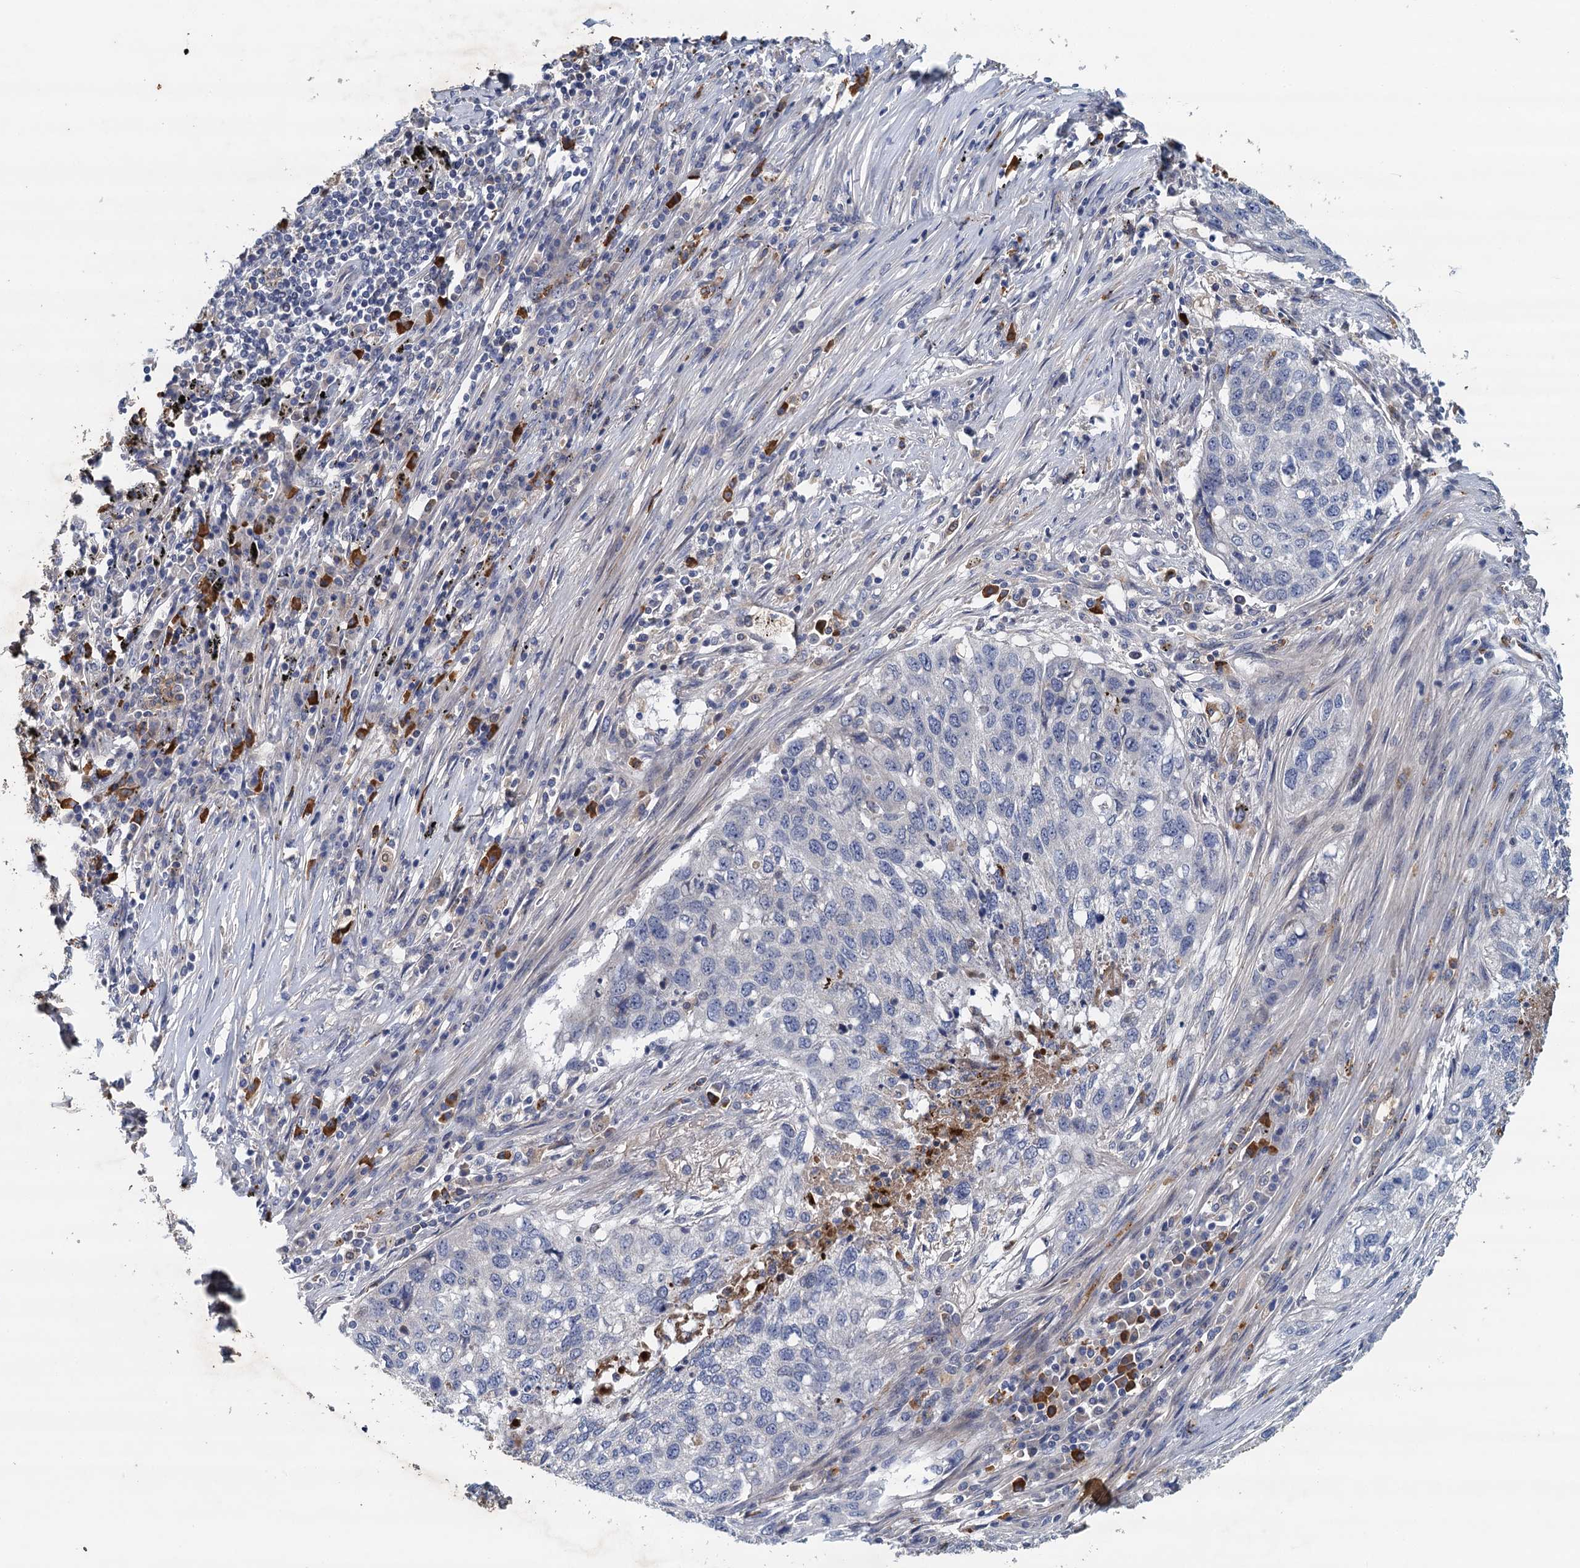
{"staining": {"intensity": "negative", "quantity": "none", "location": "none"}, "tissue": "lung cancer", "cell_type": "Tumor cells", "image_type": "cancer", "snomed": [{"axis": "morphology", "description": "Squamous cell carcinoma, NOS"}, {"axis": "topography", "description": "Lung"}], "caption": "DAB immunohistochemical staining of lung cancer demonstrates no significant positivity in tumor cells.", "gene": "TPCN1", "patient": {"sex": "female", "age": 63}}